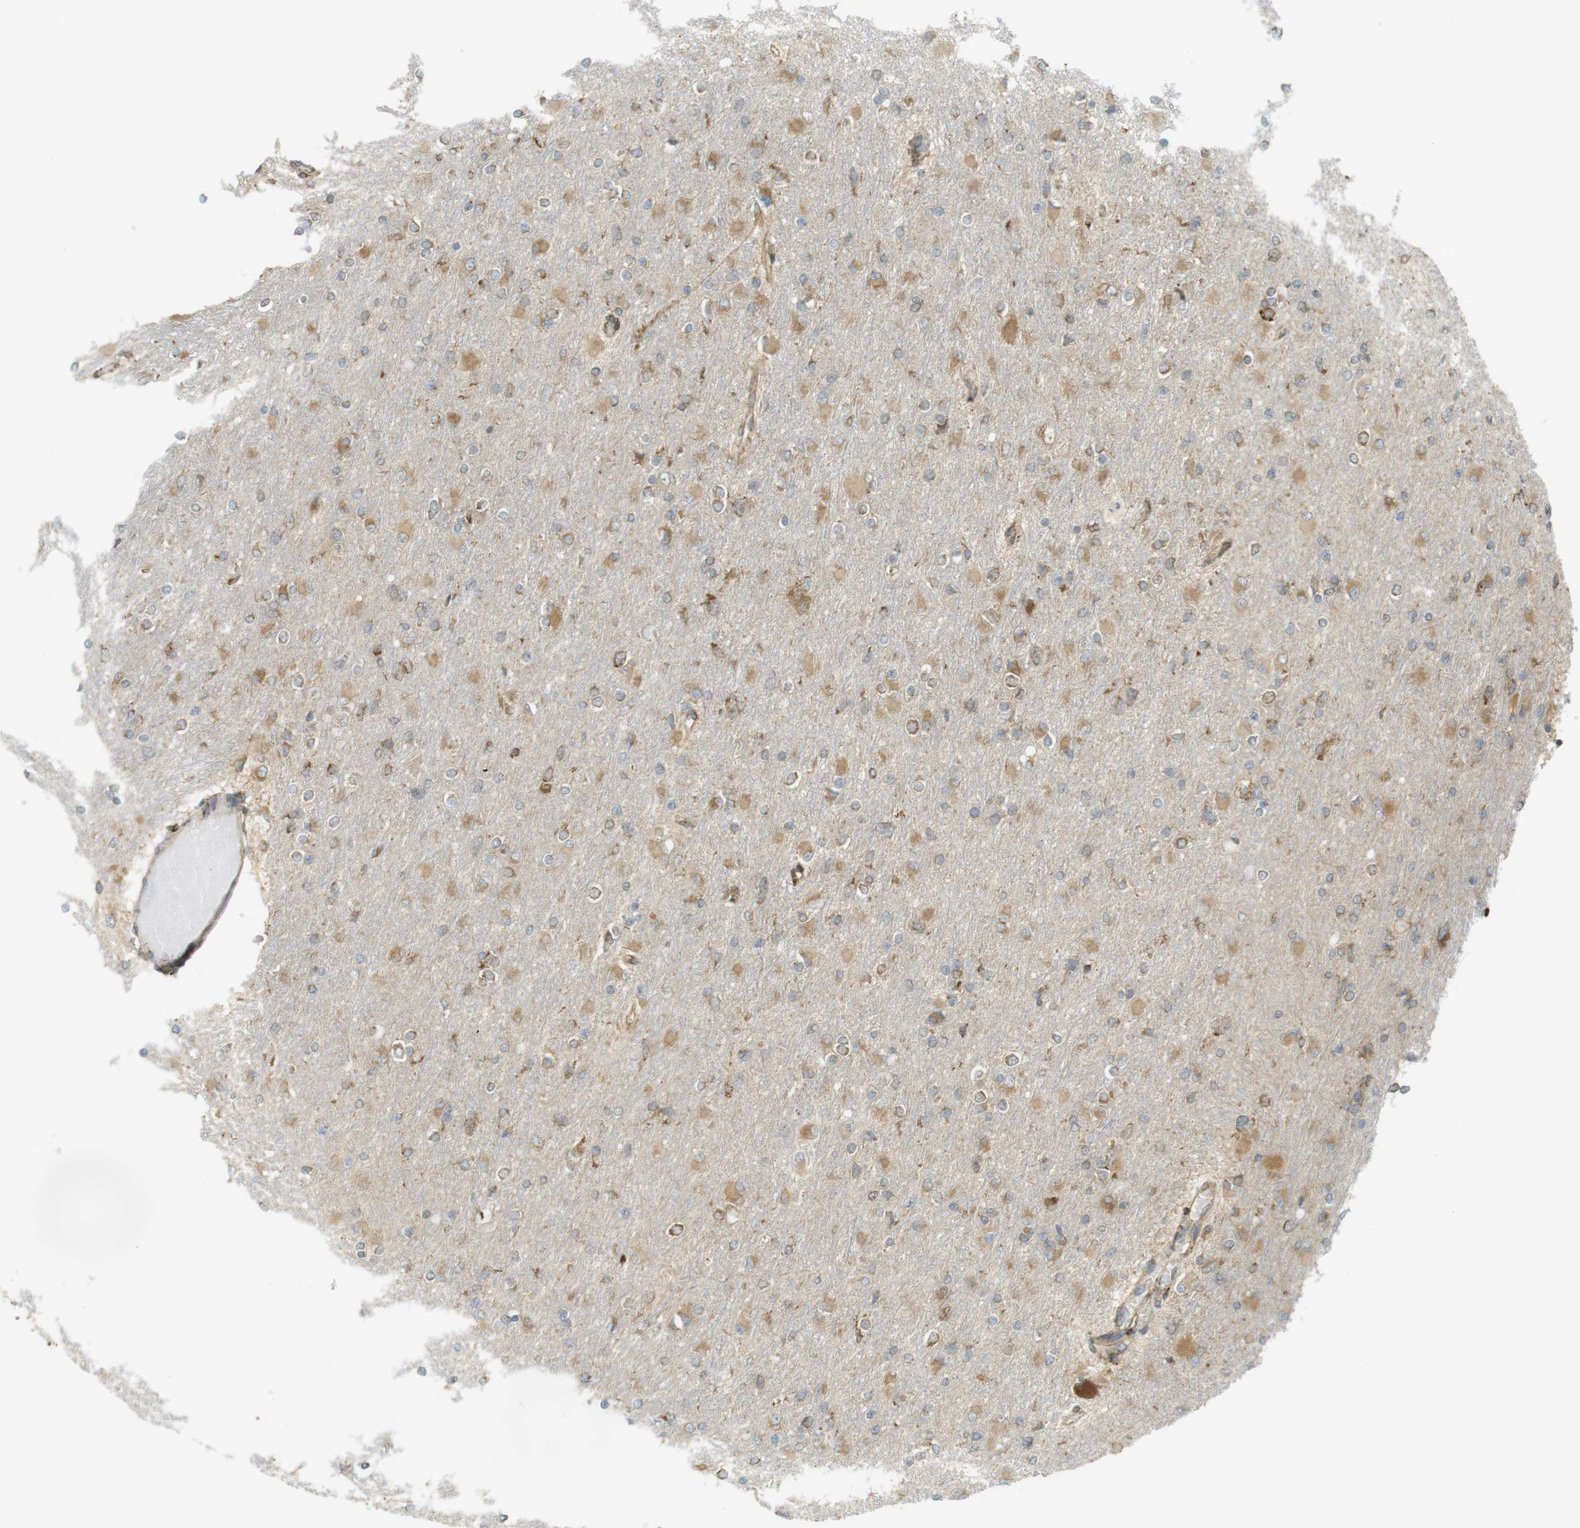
{"staining": {"intensity": "moderate", "quantity": ">75%", "location": "cytoplasmic/membranous"}, "tissue": "glioma", "cell_type": "Tumor cells", "image_type": "cancer", "snomed": [{"axis": "morphology", "description": "Glioma, malignant, High grade"}, {"axis": "topography", "description": "Cerebral cortex"}], "caption": "Human glioma stained with a brown dye shows moderate cytoplasmic/membranous positive positivity in about >75% of tumor cells.", "gene": "MBOAT2", "patient": {"sex": "female", "age": 36}}